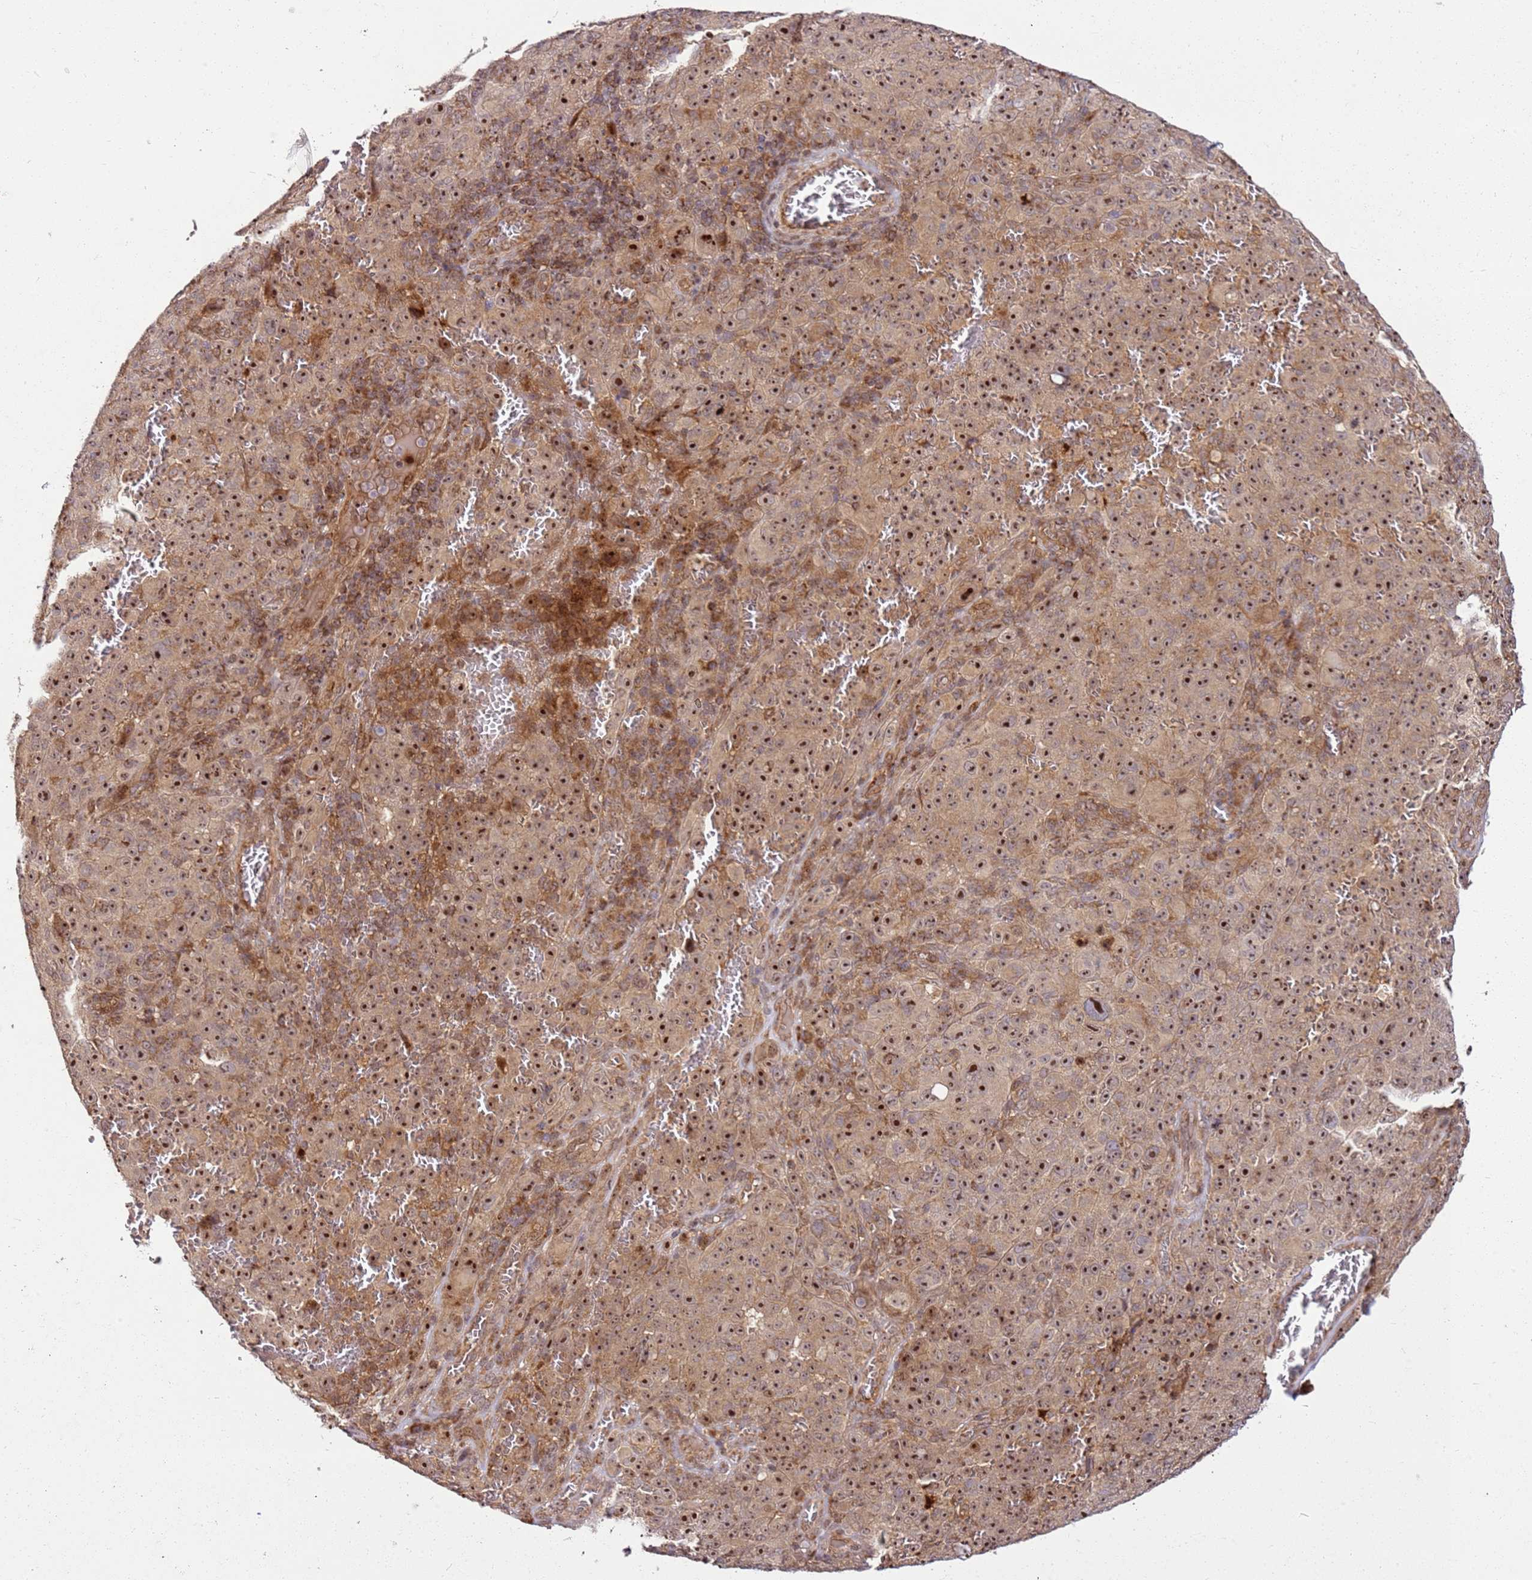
{"staining": {"intensity": "moderate", "quantity": ">75%", "location": "cytoplasmic/membranous,nuclear"}, "tissue": "melanoma", "cell_type": "Tumor cells", "image_type": "cancer", "snomed": [{"axis": "morphology", "description": "Malignant melanoma, NOS"}, {"axis": "topography", "description": "Skin"}], "caption": "Tumor cells display medium levels of moderate cytoplasmic/membranous and nuclear positivity in approximately >75% of cells in melanoma. The staining was performed using DAB (3,3'-diaminobenzidine), with brown indicating positive protein expression. Nuclei are stained blue with hematoxylin.", "gene": "RASA3", "patient": {"sex": "female", "age": 82}}